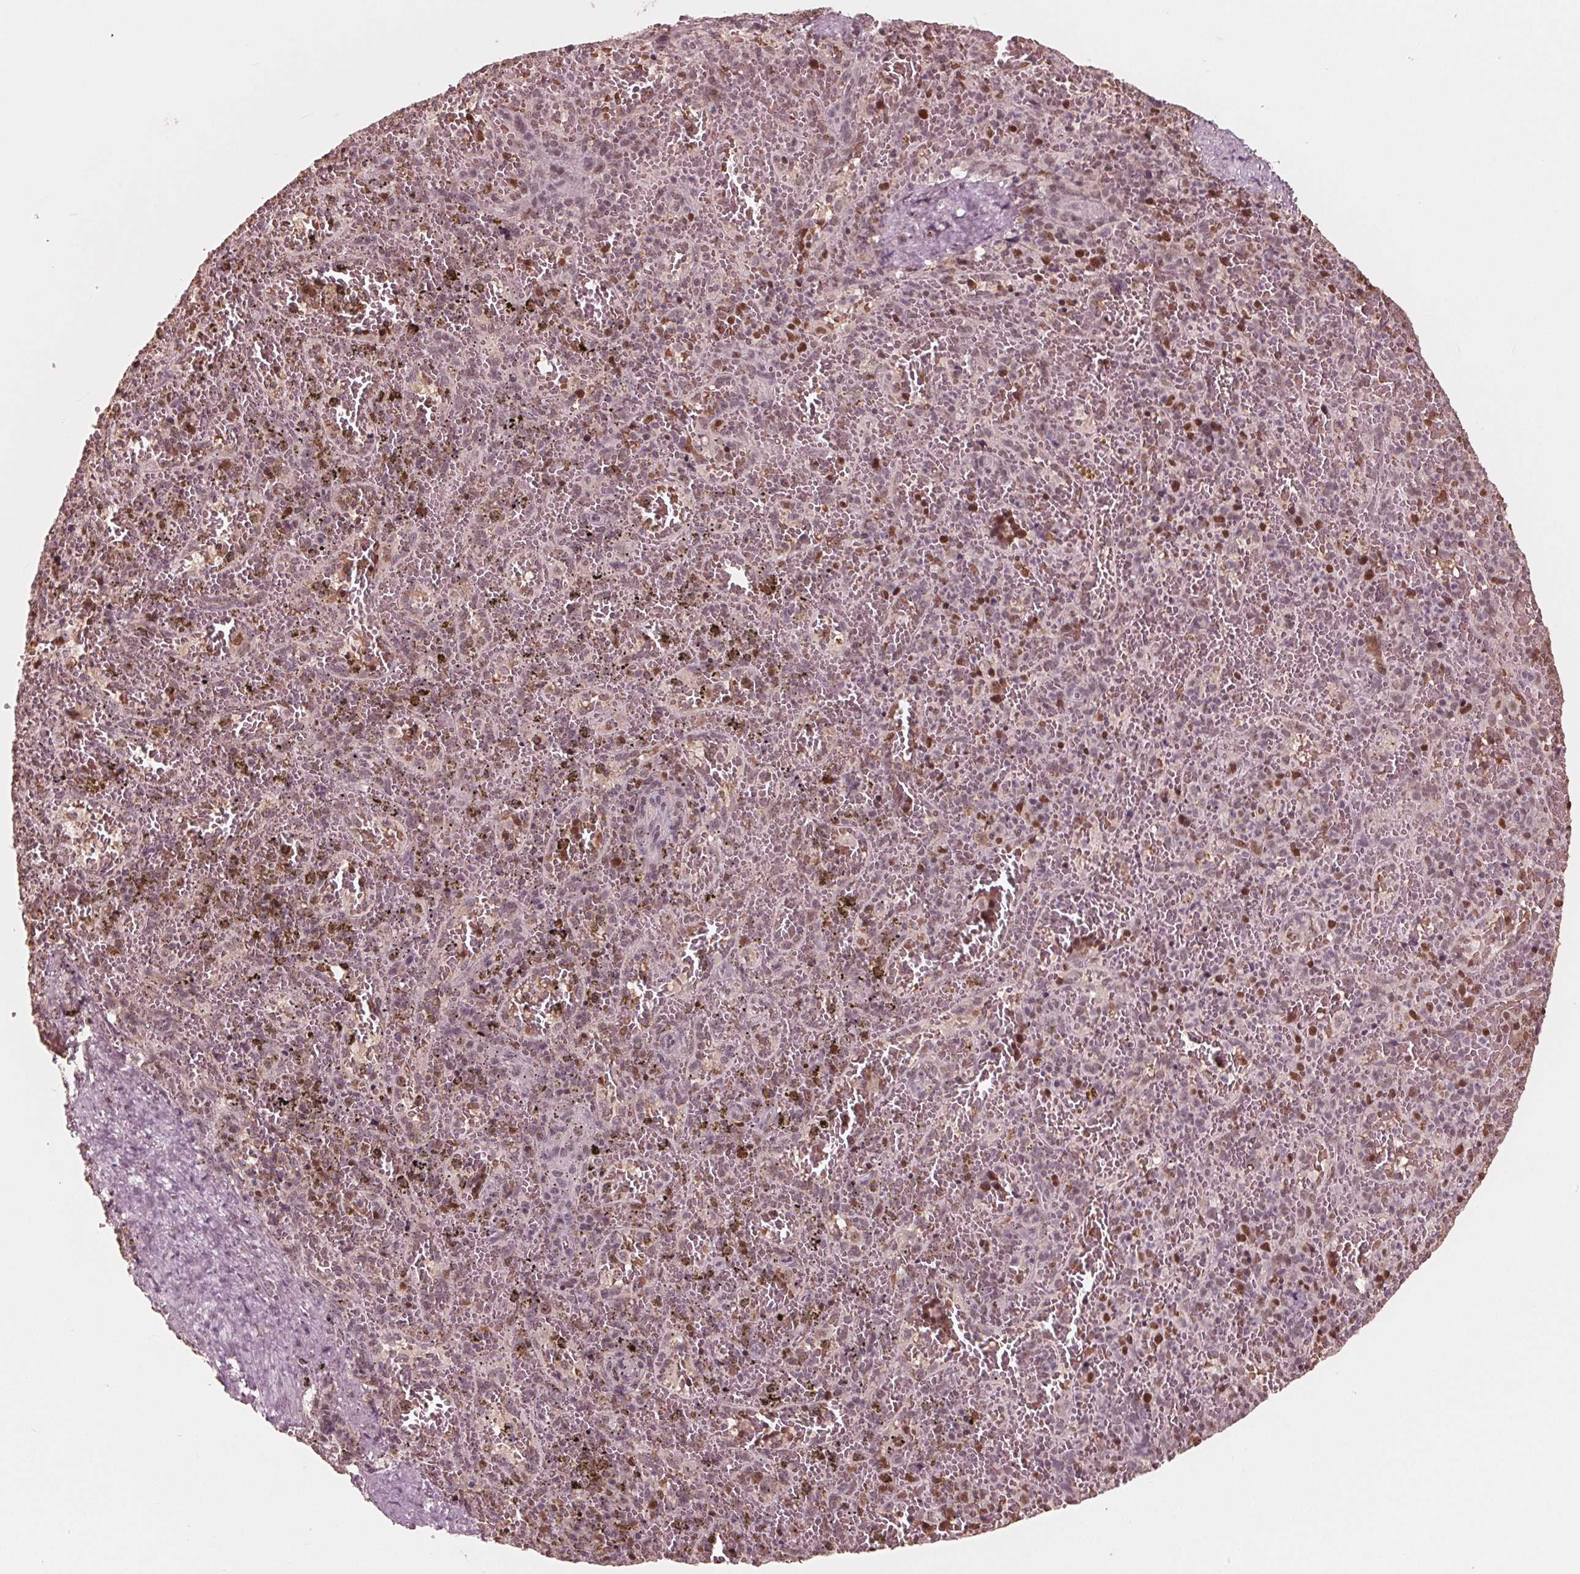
{"staining": {"intensity": "negative", "quantity": "none", "location": "none"}, "tissue": "spleen", "cell_type": "Cells in red pulp", "image_type": "normal", "snomed": [{"axis": "morphology", "description": "Normal tissue, NOS"}, {"axis": "topography", "description": "Spleen"}], "caption": "Photomicrograph shows no significant protein staining in cells in red pulp of normal spleen.", "gene": "HIRIP3", "patient": {"sex": "female", "age": 50}}